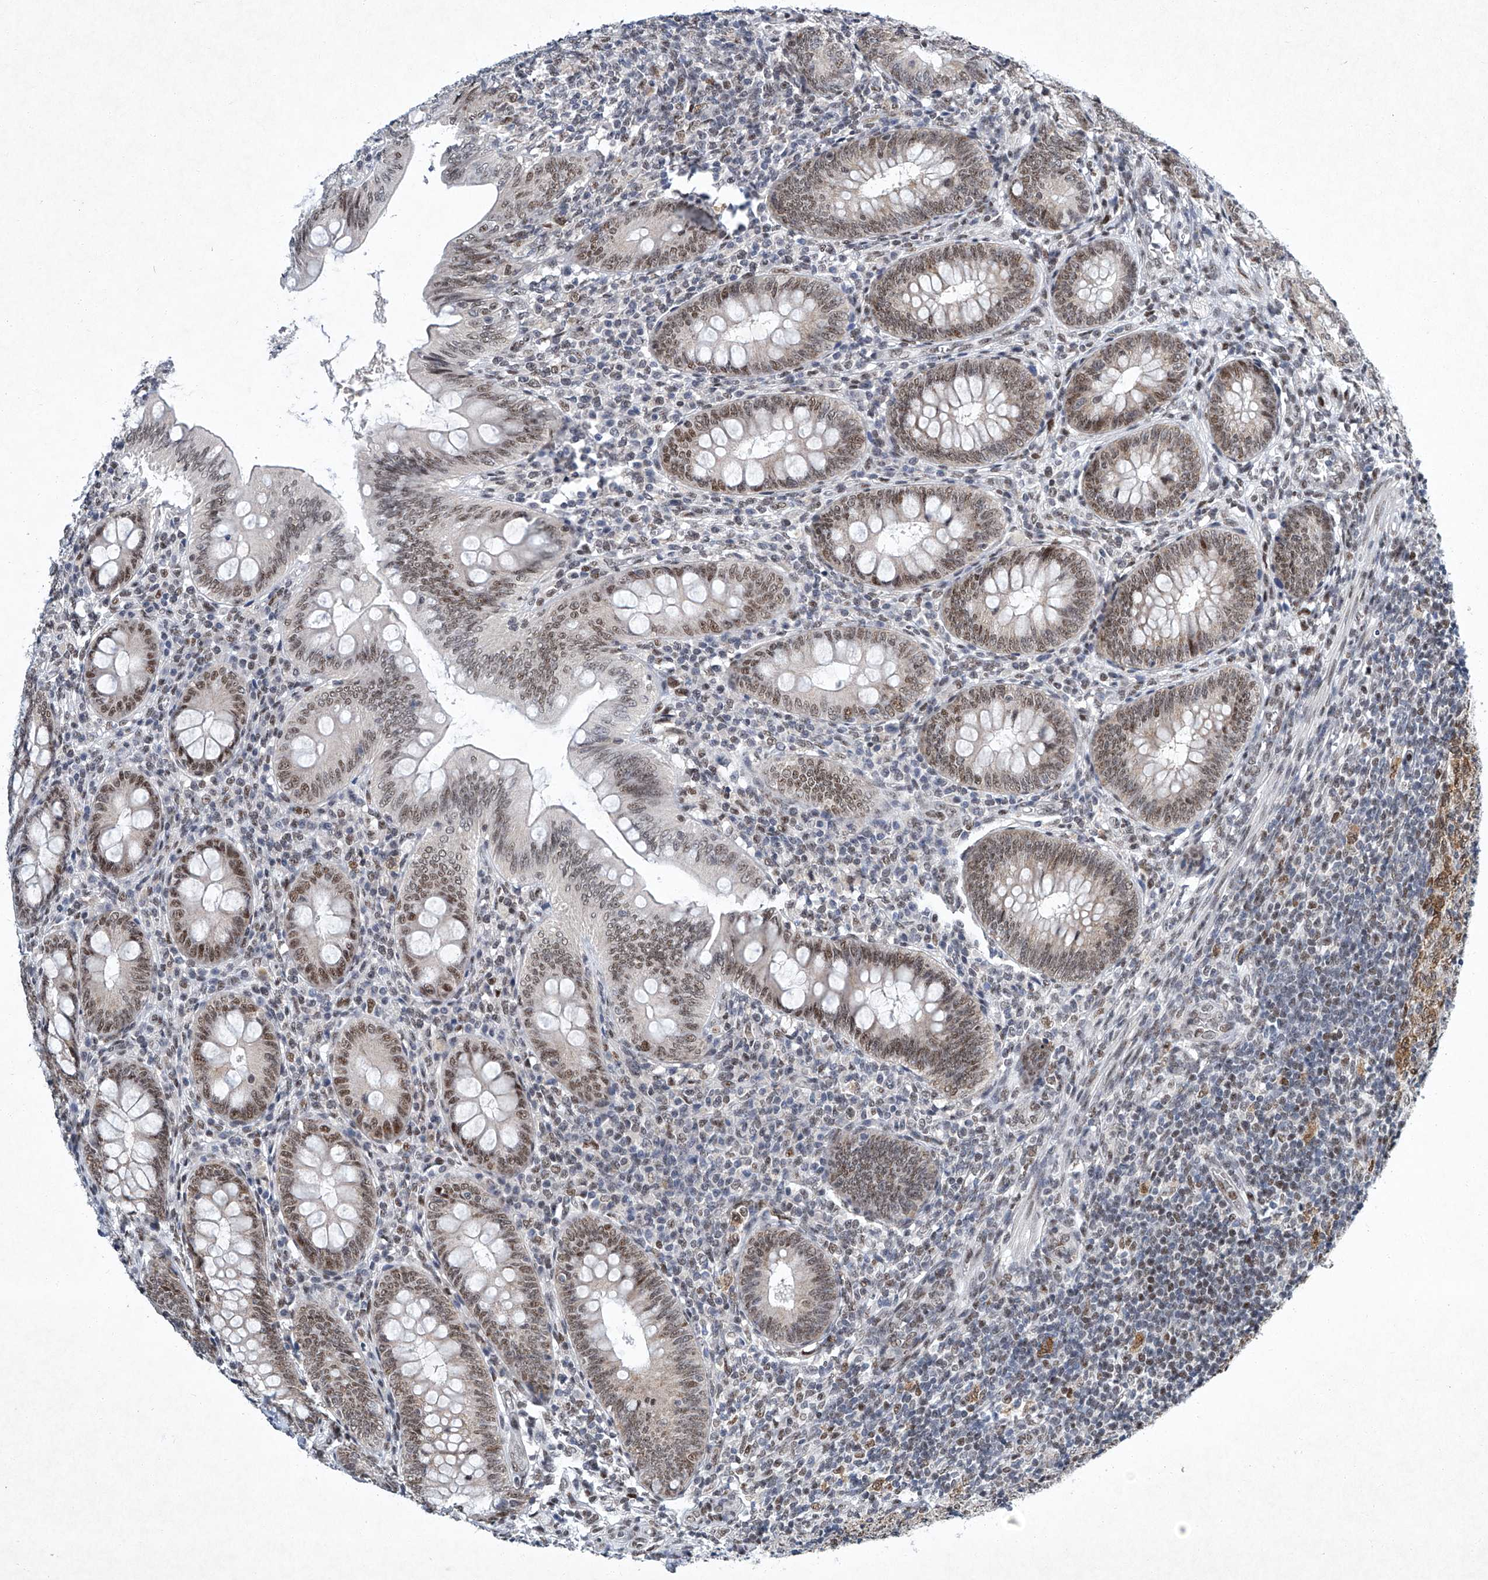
{"staining": {"intensity": "moderate", "quantity": ">75%", "location": "nuclear"}, "tissue": "appendix", "cell_type": "Glandular cells", "image_type": "normal", "snomed": [{"axis": "morphology", "description": "Normal tissue, NOS"}, {"axis": "topography", "description": "Appendix"}], "caption": "Immunohistochemistry photomicrograph of benign appendix stained for a protein (brown), which exhibits medium levels of moderate nuclear positivity in approximately >75% of glandular cells.", "gene": "TFDP1", "patient": {"sex": "male", "age": 14}}